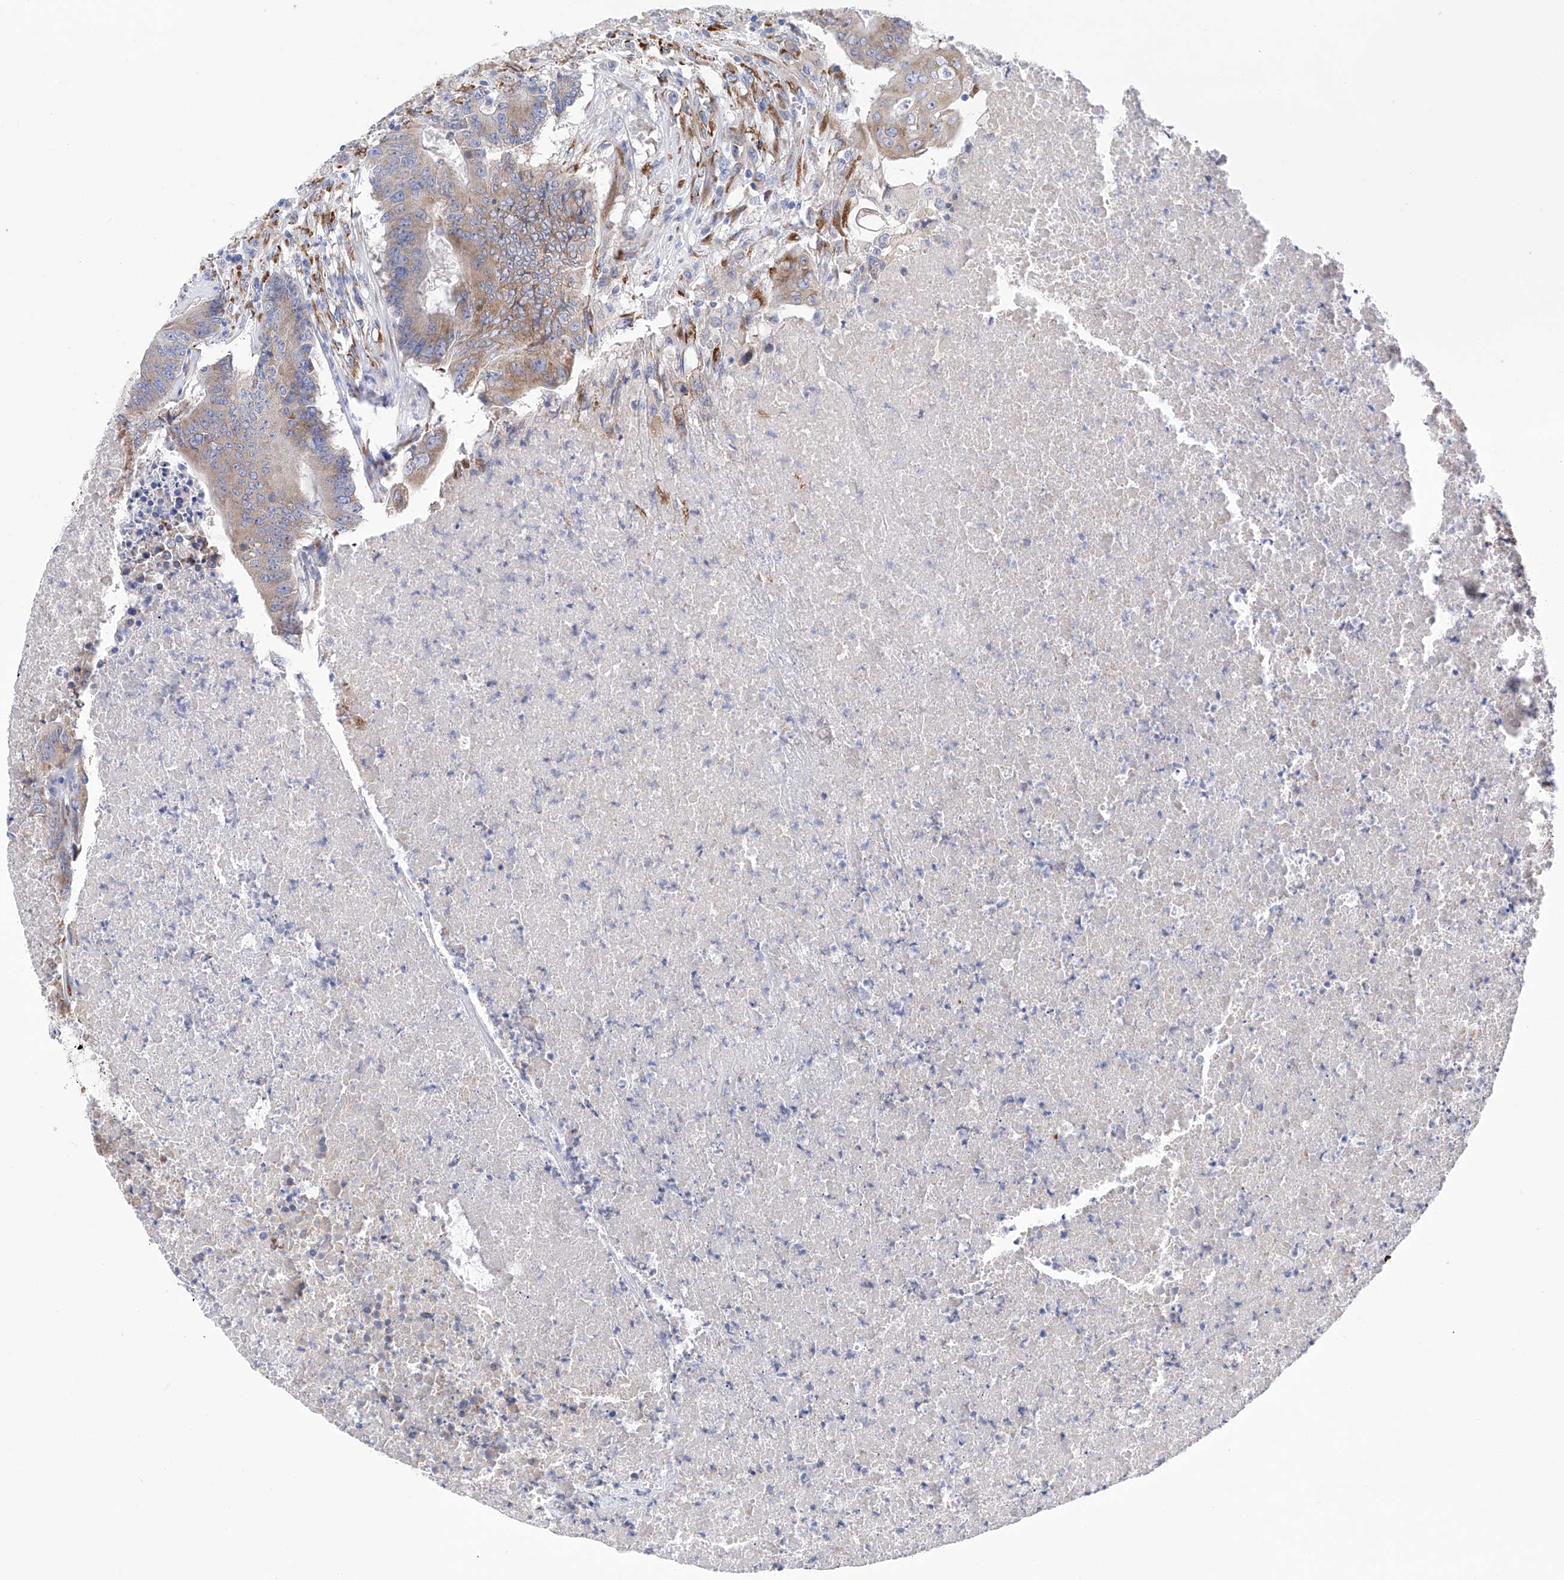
{"staining": {"intensity": "moderate", "quantity": "<25%", "location": "cytoplasmic/membranous"}, "tissue": "colorectal cancer", "cell_type": "Tumor cells", "image_type": "cancer", "snomed": [{"axis": "morphology", "description": "Adenocarcinoma, NOS"}, {"axis": "topography", "description": "Colon"}], "caption": "High-power microscopy captured an immunohistochemistry micrograph of colorectal cancer (adenocarcinoma), revealing moderate cytoplasmic/membranous expression in about <25% of tumor cells.", "gene": "PDIA5", "patient": {"sex": "male", "age": 87}}